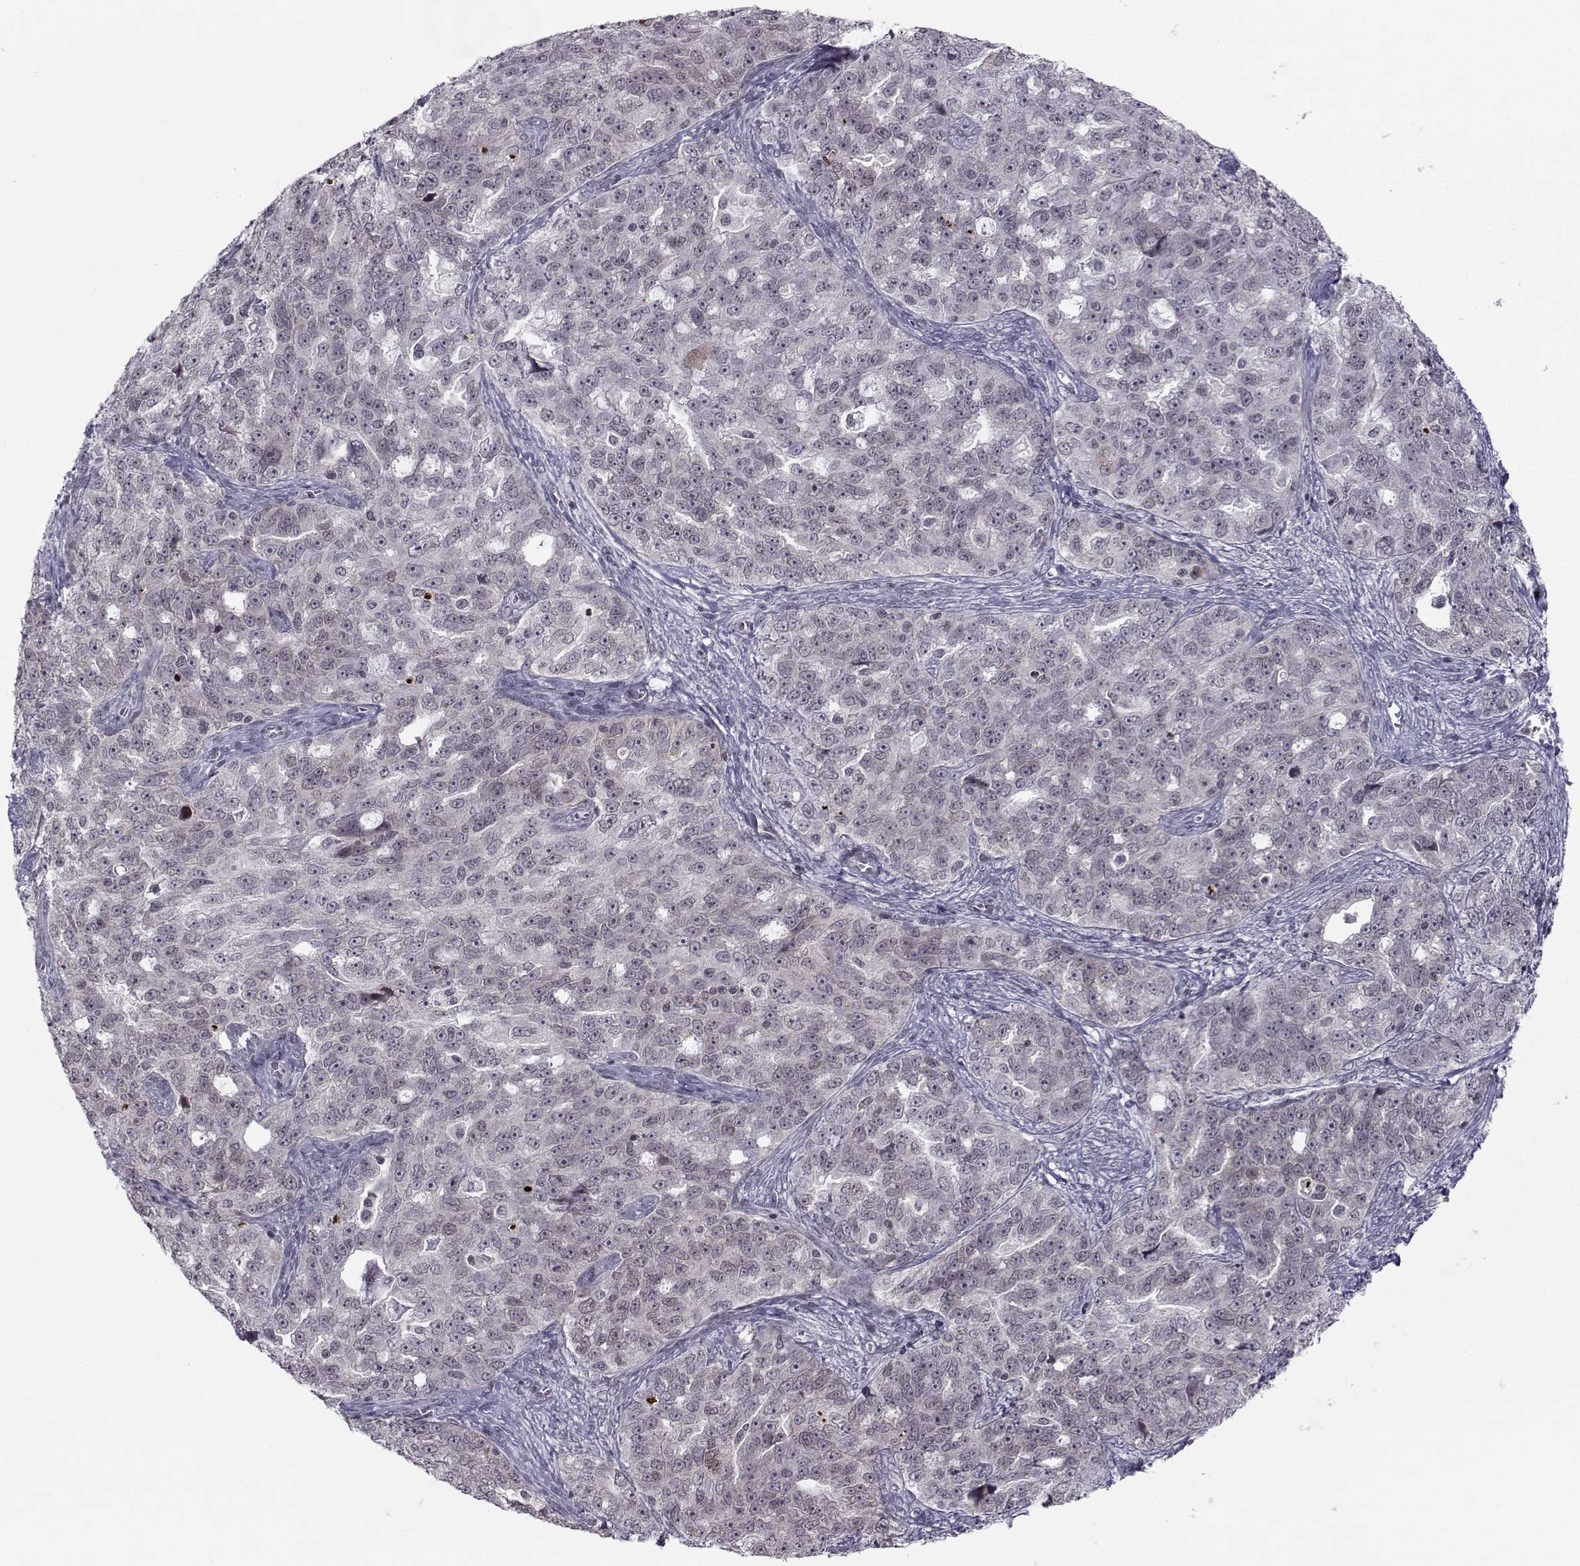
{"staining": {"intensity": "negative", "quantity": "none", "location": "none"}, "tissue": "ovarian cancer", "cell_type": "Tumor cells", "image_type": "cancer", "snomed": [{"axis": "morphology", "description": "Cystadenocarcinoma, serous, NOS"}, {"axis": "topography", "description": "Ovary"}], "caption": "Tumor cells show no significant protein positivity in ovarian cancer. Nuclei are stained in blue.", "gene": "MARCHF4", "patient": {"sex": "female", "age": 51}}